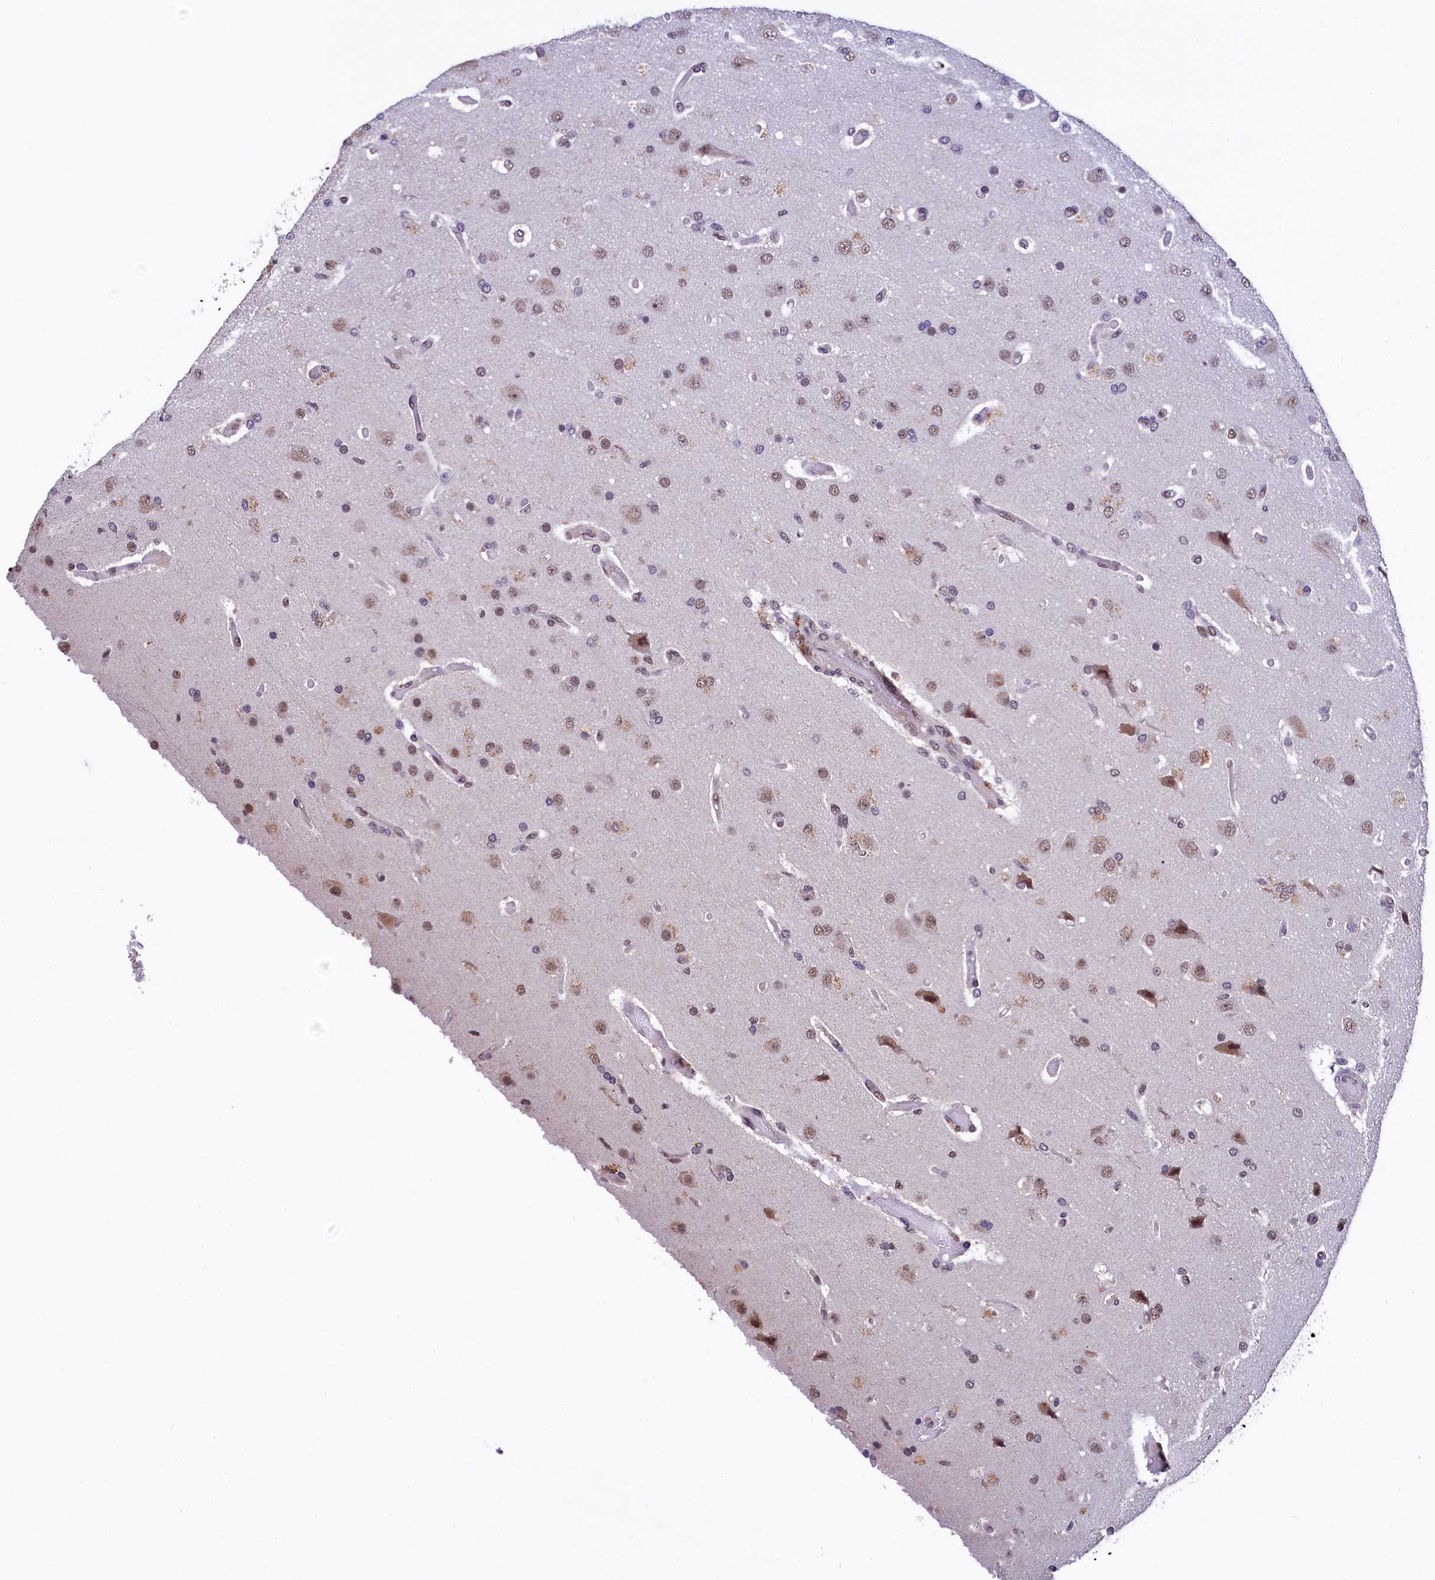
{"staining": {"intensity": "moderate", "quantity": ">75%", "location": "nuclear"}, "tissue": "glioma", "cell_type": "Tumor cells", "image_type": "cancer", "snomed": [{"axis": "morphology", "description": "Glioma, malignant, High grade"}, {"axis": "topography", "description": "Brain"}], "caption": "IHC image of neoplastic tissue: human glioma stained using IHC exhibits medium levels of moderate protein expression localized specifically in the nuclear of tumor cells, appearing as a nuclear brown color.", "gene": "HECTD4", "patient": {"sex": "female", "age": 74}}